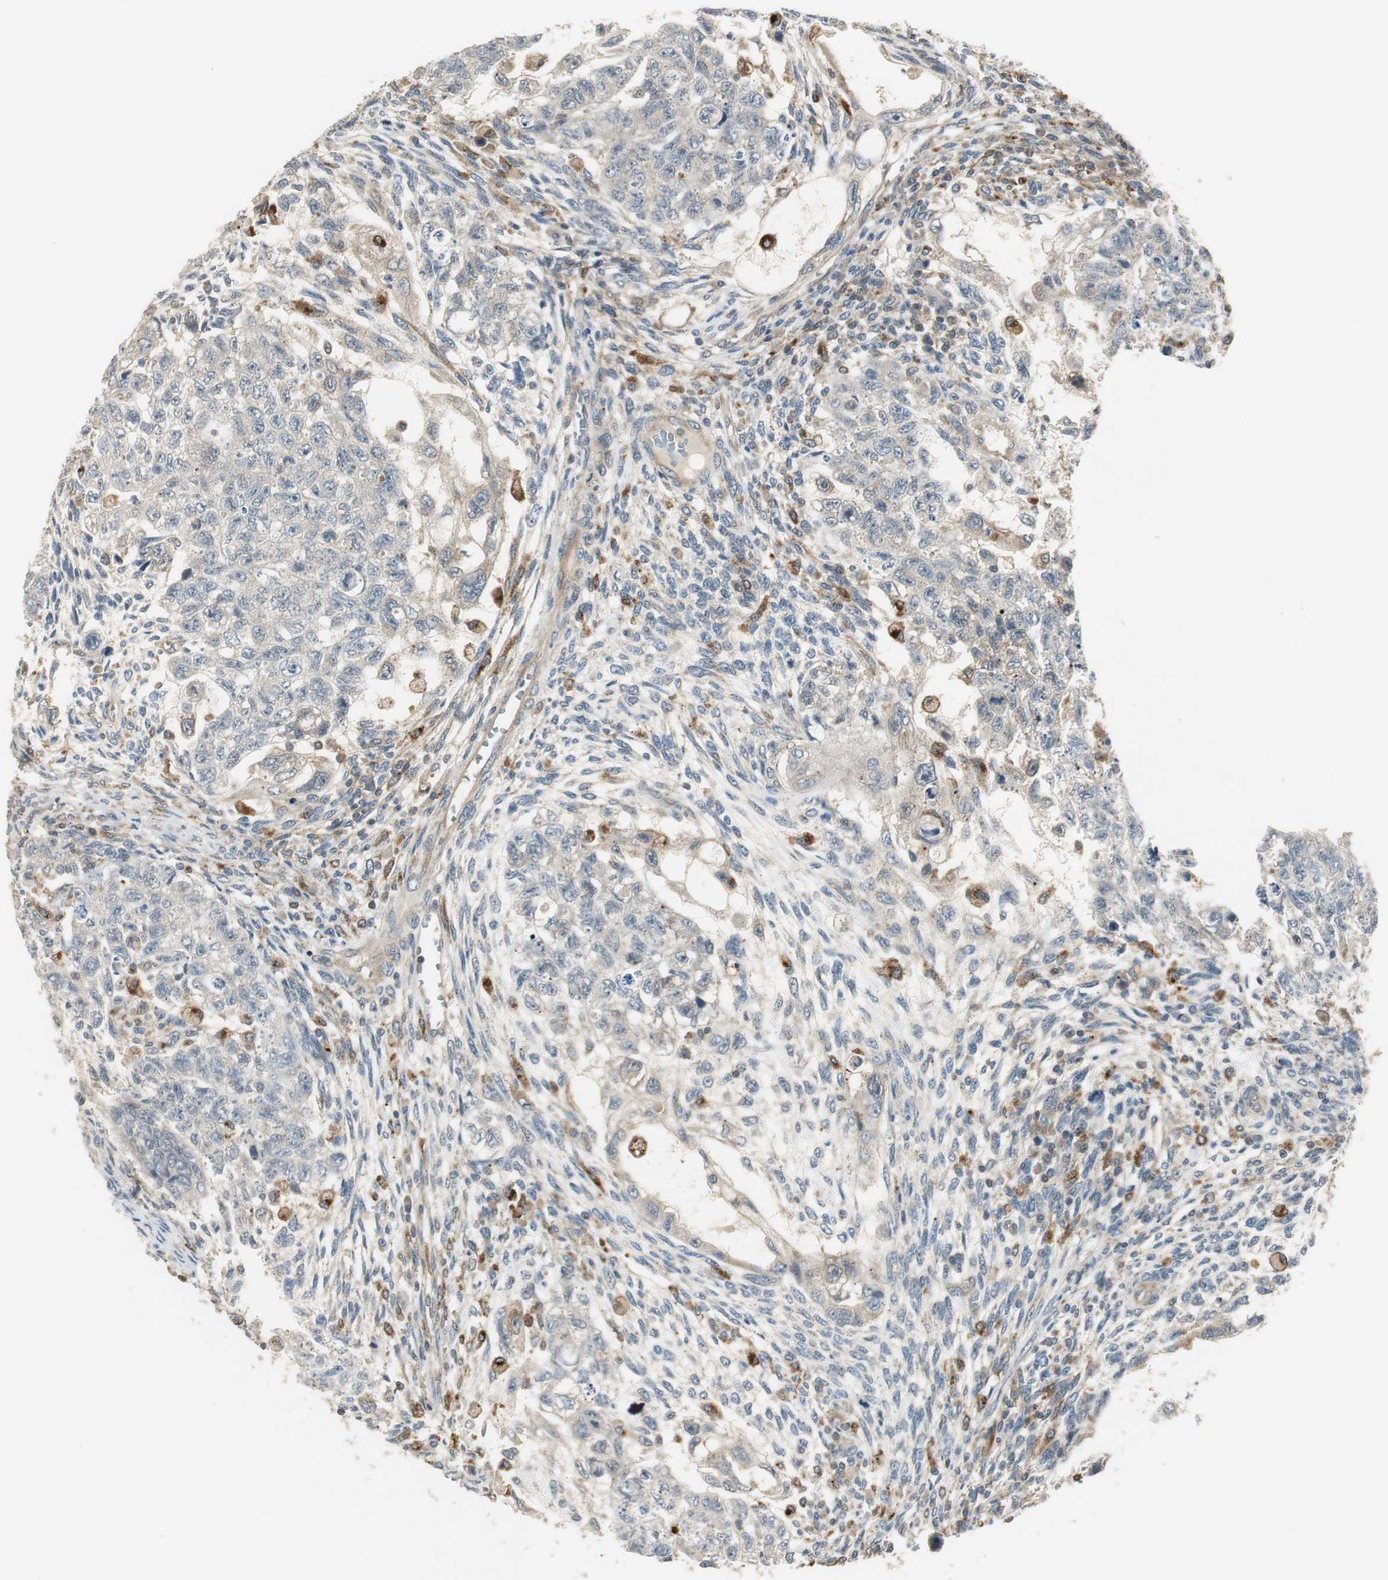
{"staining": {"intensity": "weak", "quantity": "25%-75%", "location": "cytoplasmic/membranous"}, "tissue": "testis cancer", "cell_type": "Tumor cells", "image_type": "cancer", "snomed": [{"axis": "morphology", "description": "Normal tissue, NOS"}, {"axis": "morphology", "description": "Carcinoma, Embryonal, NOS"}, {"axis": "topography", "description": "Testis"}], "caption": "Testis cancer (embryonal carcinoma) stained for a protein (brown) displays weak cytoplasmic/membranous positive staining in approximately 25%-75% of tumor cells.", "gene": "NCK1", "patient": {"sex": "male", "age": 36}}